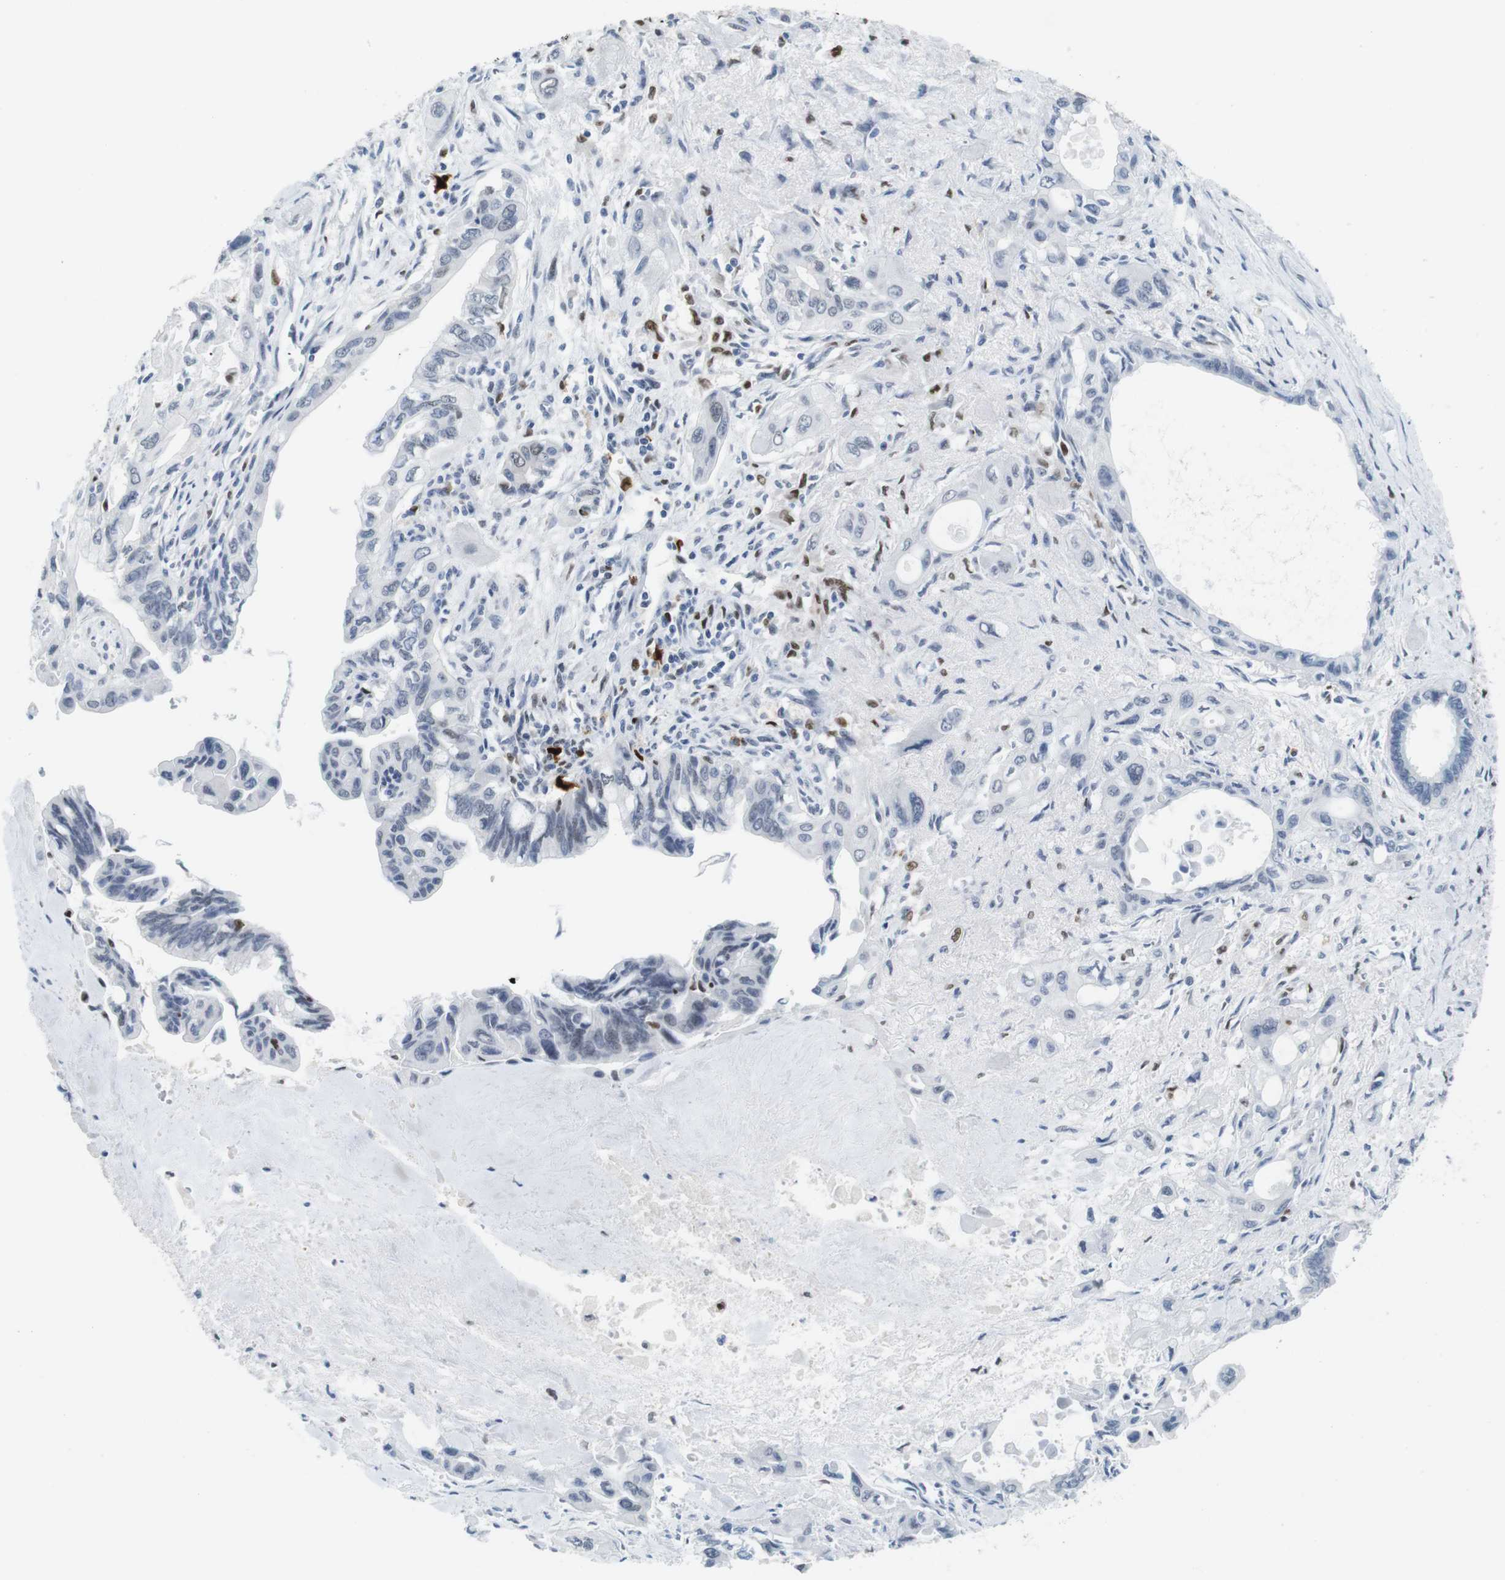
{"staining": {"intensity": "negative", "quantity": "none", "location": "none"}, "tissue": "pancreatic cancer", "cell_type": "Tumor cells", "image_type": "cancer", "snomed": [{"axis": "morphology", "description": "Adenocarcinoma, NOS"}, {"axis": "topography", "description": "Pancreas"}], "caption": "Human pancreatic cancer (adenocarcinoma) stained for a protein using immunohistochemistry displays no staining in tumor cells.", "gene": "IRF8", "patient": {"sex": "male", "age": 73}}